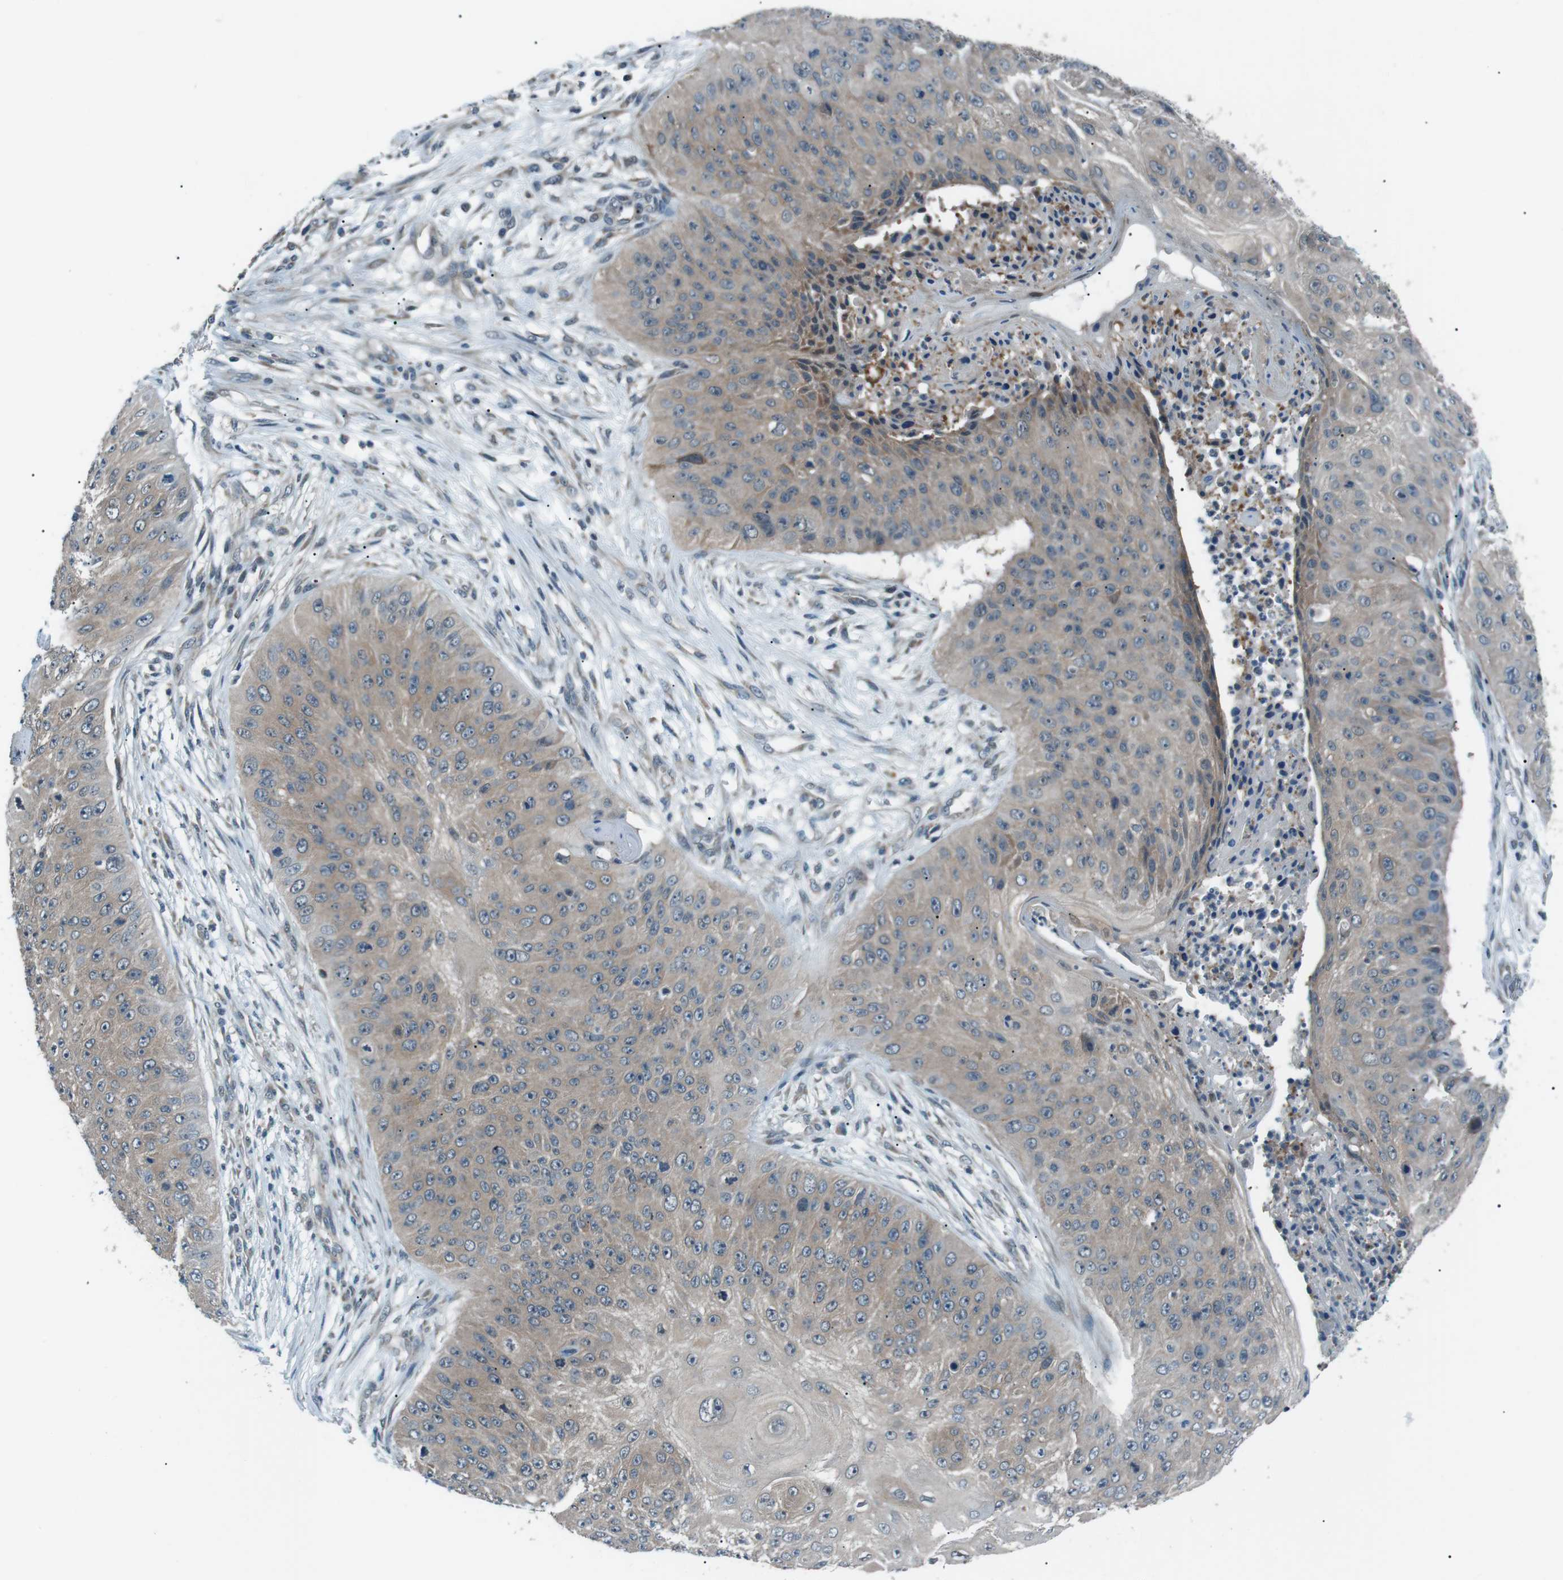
{"staining": {"intensity": "weak", "quantity": "25%-75%", "location": "cytoplasmic/membranous"}, "tissue": "skin cancer", "cell_type": "Tumor cells", "image_type": "cancer", "snomed": [{"axis": "morphology", "description": "Squamous cell carcinoma, NOS"}, {"axis": "topography", "description": "Skin"}], "caption": "Weak cytoplasmic/membranous positivity for a protein is present in about 25%-75% of tumor cells of squamous cell carcinoma (skin) using IHC.", "gene": "LRIG2", "patient": {"sex": "female", "age": 80}}